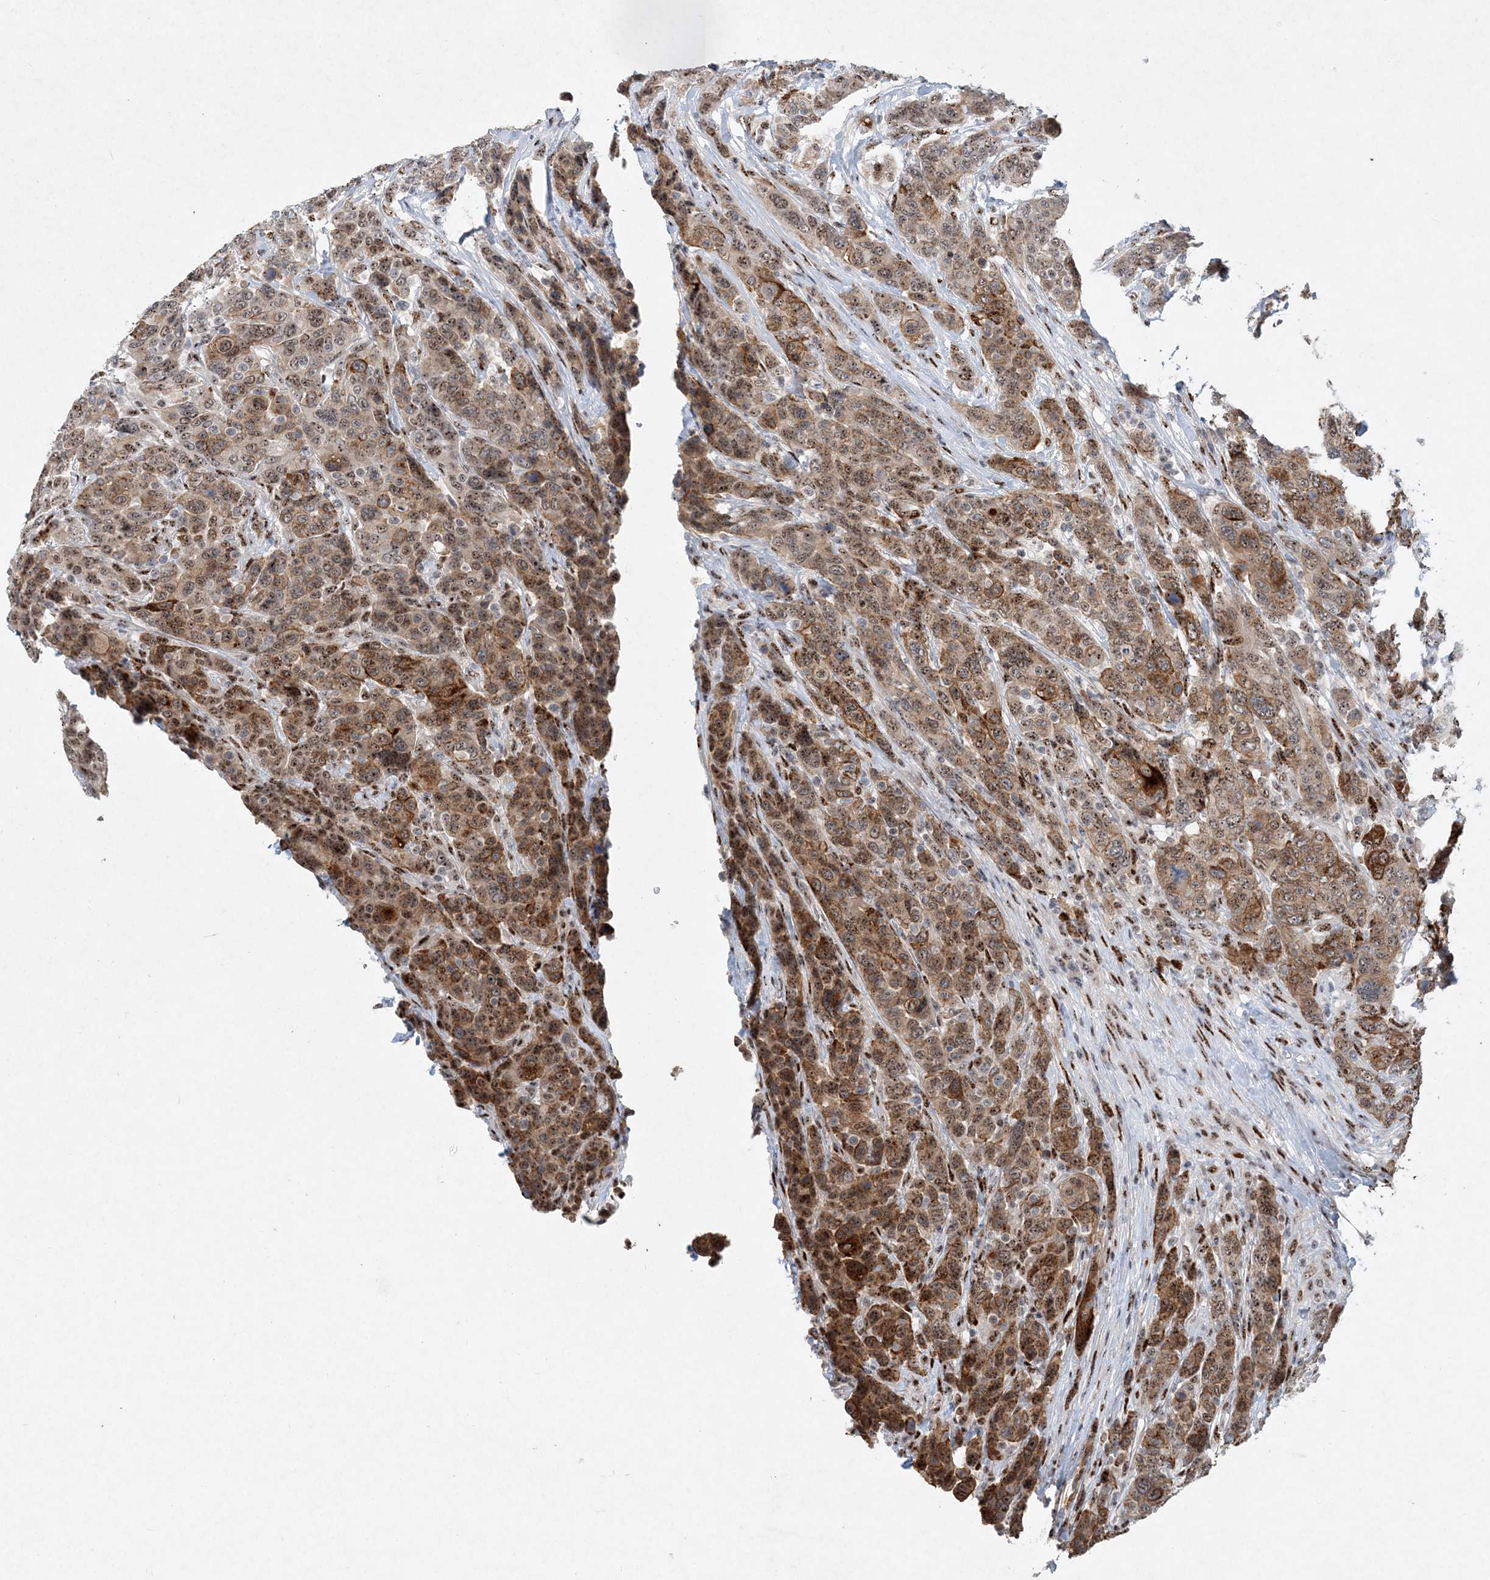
{"staining": {"intensity": "moderate", "quantity": ">75%", "location": "cytoplasmic/membranous,nuclear"}, "tissue": "breast cancer", "cell_type": "Tumor cells", "image_type": "cancer", "snomed": [{"axis": "morphology", "description": "Duct carcinoma"}, {"axis": "topography", "description": "Breast"}], "caption": "Immunohistochemistry (IHC) image of neoplastic tissue: breast cancer stained using immunohistochemistry shows medium levels of moderate protein expression localized specifically in the cytoplasmic/membranous and nuclear of tumor cells, appearing as a cytoplasmic/membranous and nuclear brown color.", "gene": "GIN1", "patient": {"sex": "female", "age": 37}}